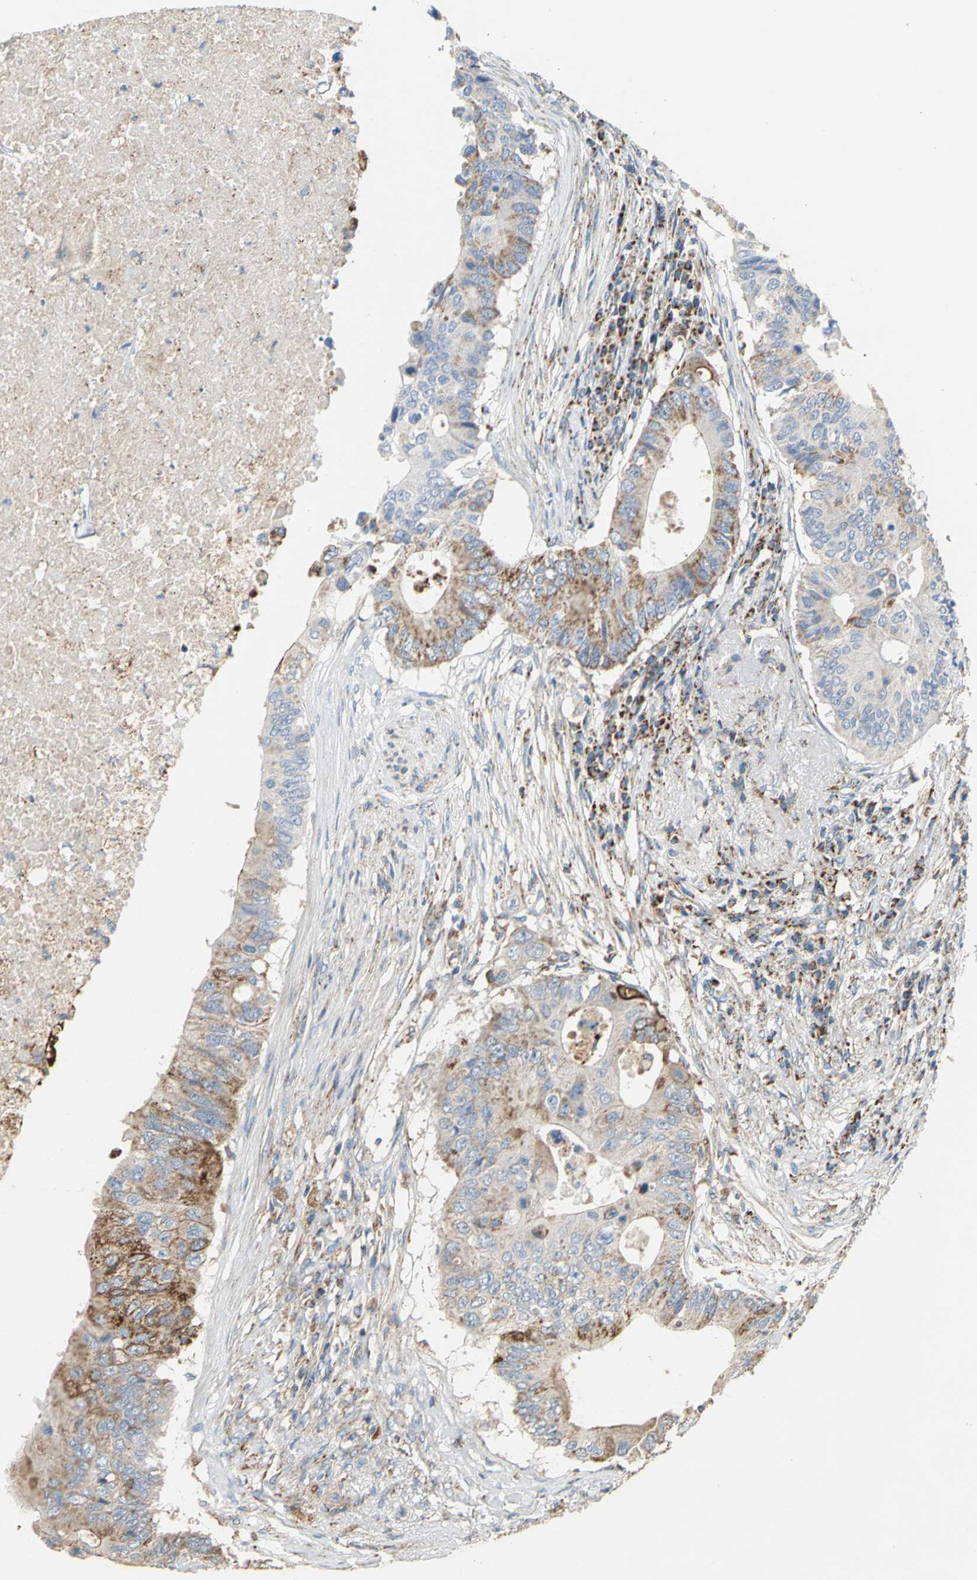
{"staining": {"intensity": "moderate", "quantity": "25%-75%", "location": "cytoplasmic/membranous"}, "tissue": "colorectal cancer", "cell_type": "Tumor cells", "image_type": "cancer", "snomed": [{"axis": "morphology", "description": "Adenocarcinoma, NOS"}, {"axis": "topography", "description": "Colon"}], "caption": "Colorectal adenocarcinoma was stained to show a protein in brown. There is medium levels of moderate cytoplasmic/membranous positivity in about 25%-75% of tumor cells. (DAB IHC, brown staining for protein, blue staining for nuclei).", "gene": "NDUFB5", "patient": {"sex": "male", "age": 71}}